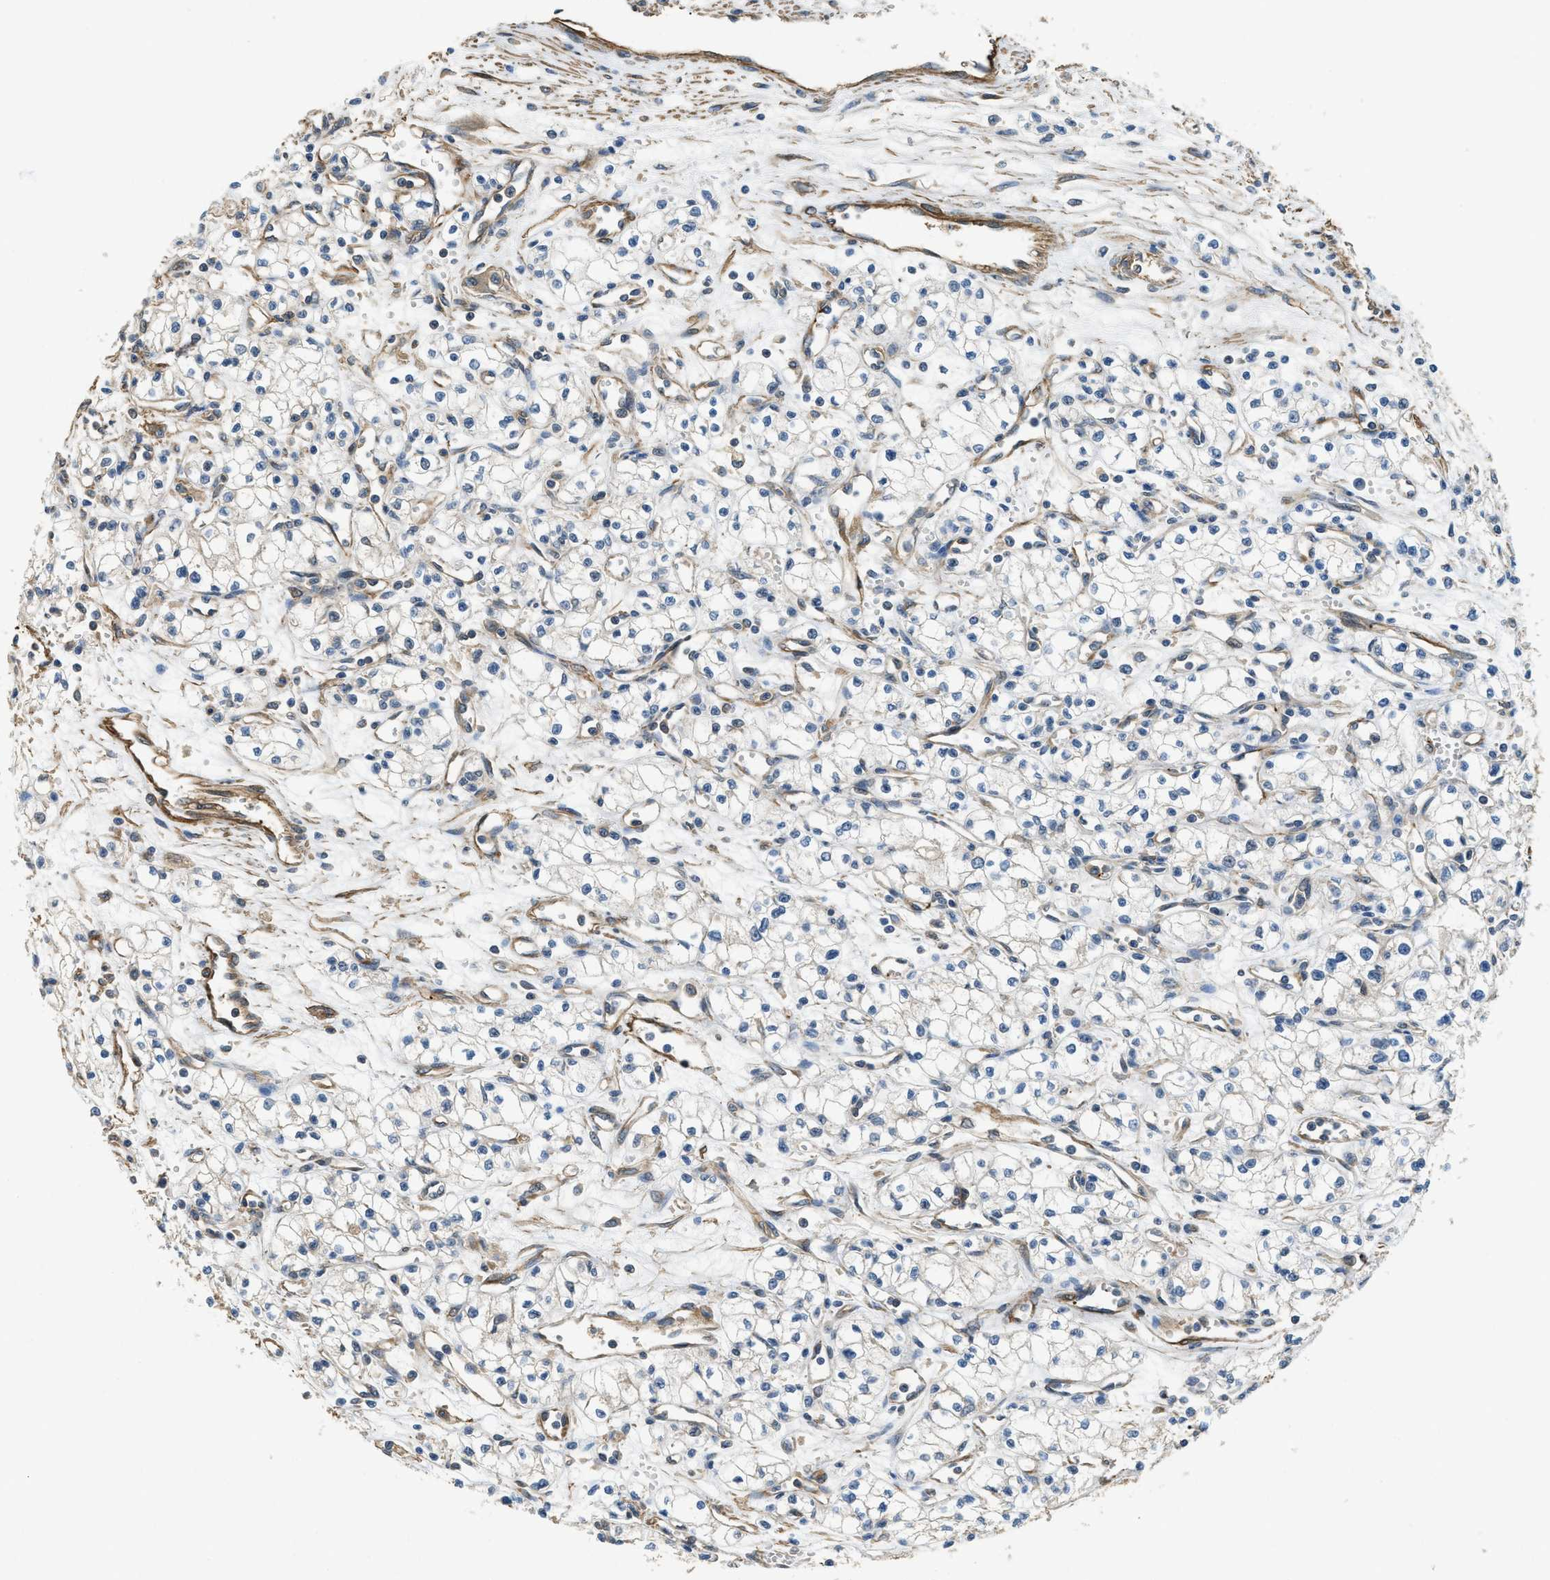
{"staining": {"intensity": "negative", "quantity": "none", "location": "none"}, "tissue": "renal cancer", "cell_type": "Tumor cells", "image_type": "cancer", "snomed": [{"axis": "morphology", "description": "Normal tissue, NOS"}, {"axis": "morphology", "description": "Adenocarcinoma, NOS"}, {"axis": "topography", "description": "Kidney"}], "caption": "The histopathology image shows no significant expression in tumor cells of renal cancer (adenocarcinoma).", "gene": "CGN", "patient": {"sex": "male", "age": 59}}